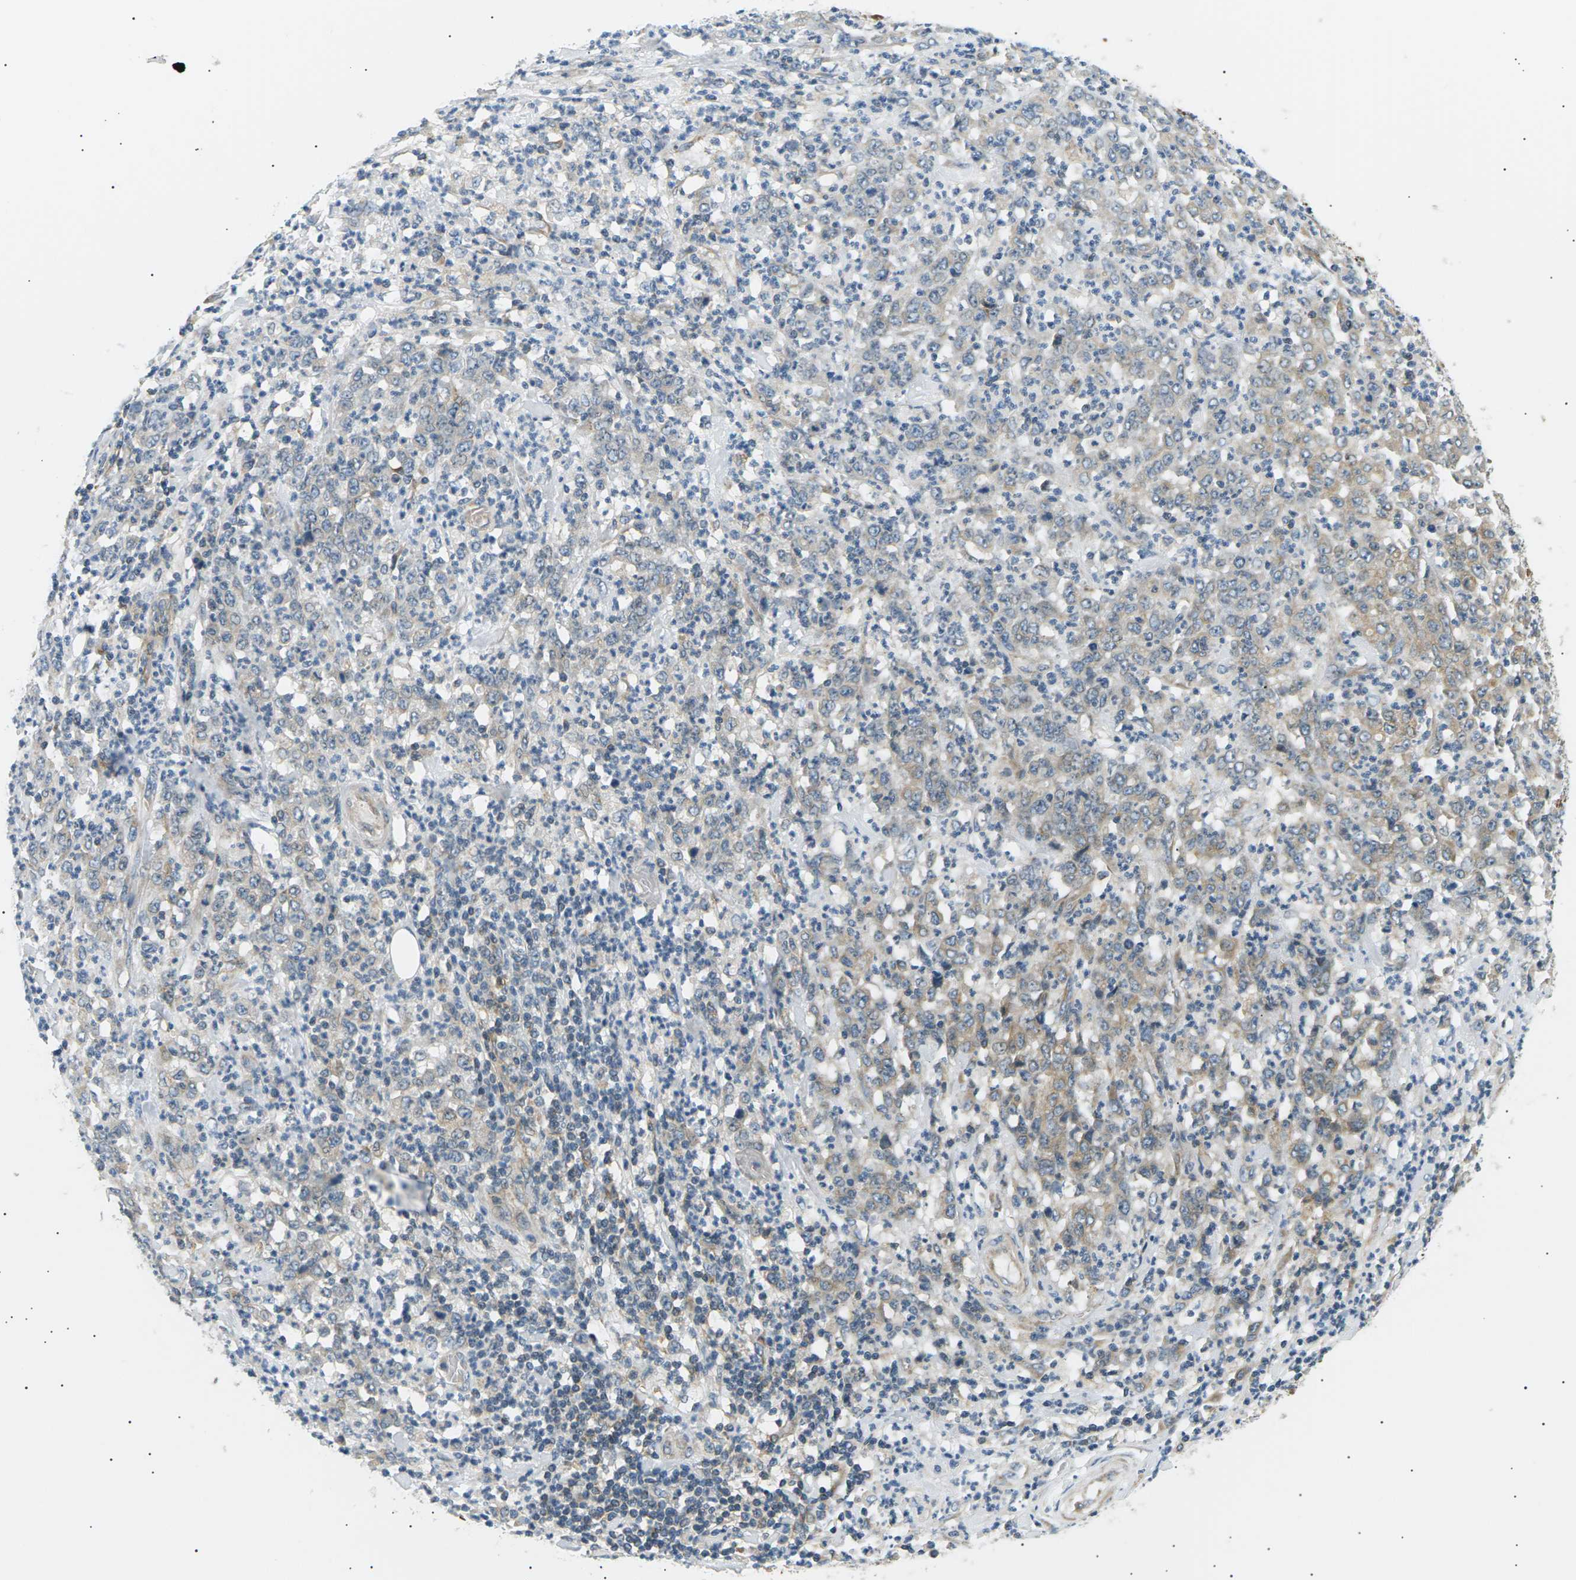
{"staining": {"intensity": "weak", "quantity": "<25%", "location": "cytoplasmic/membranous"}, "tissue": "stomach cancer", "cell_type": "Tumor cells", "image_type": "cancer", "snomed": [{"axis": "morphology", "description": "Adenocarcinoma, NOS"}, {"axis": "topography", "description": "Stomach, lower"}], "caption": "IHC image of neoplastic tissue: human stomach cancer (adenocarcinoma) stained with DAB shows no significant protein positivity in tumor cells.", "gene": "TBC1D8", "patient": {"sex": "female", "age": 71}}